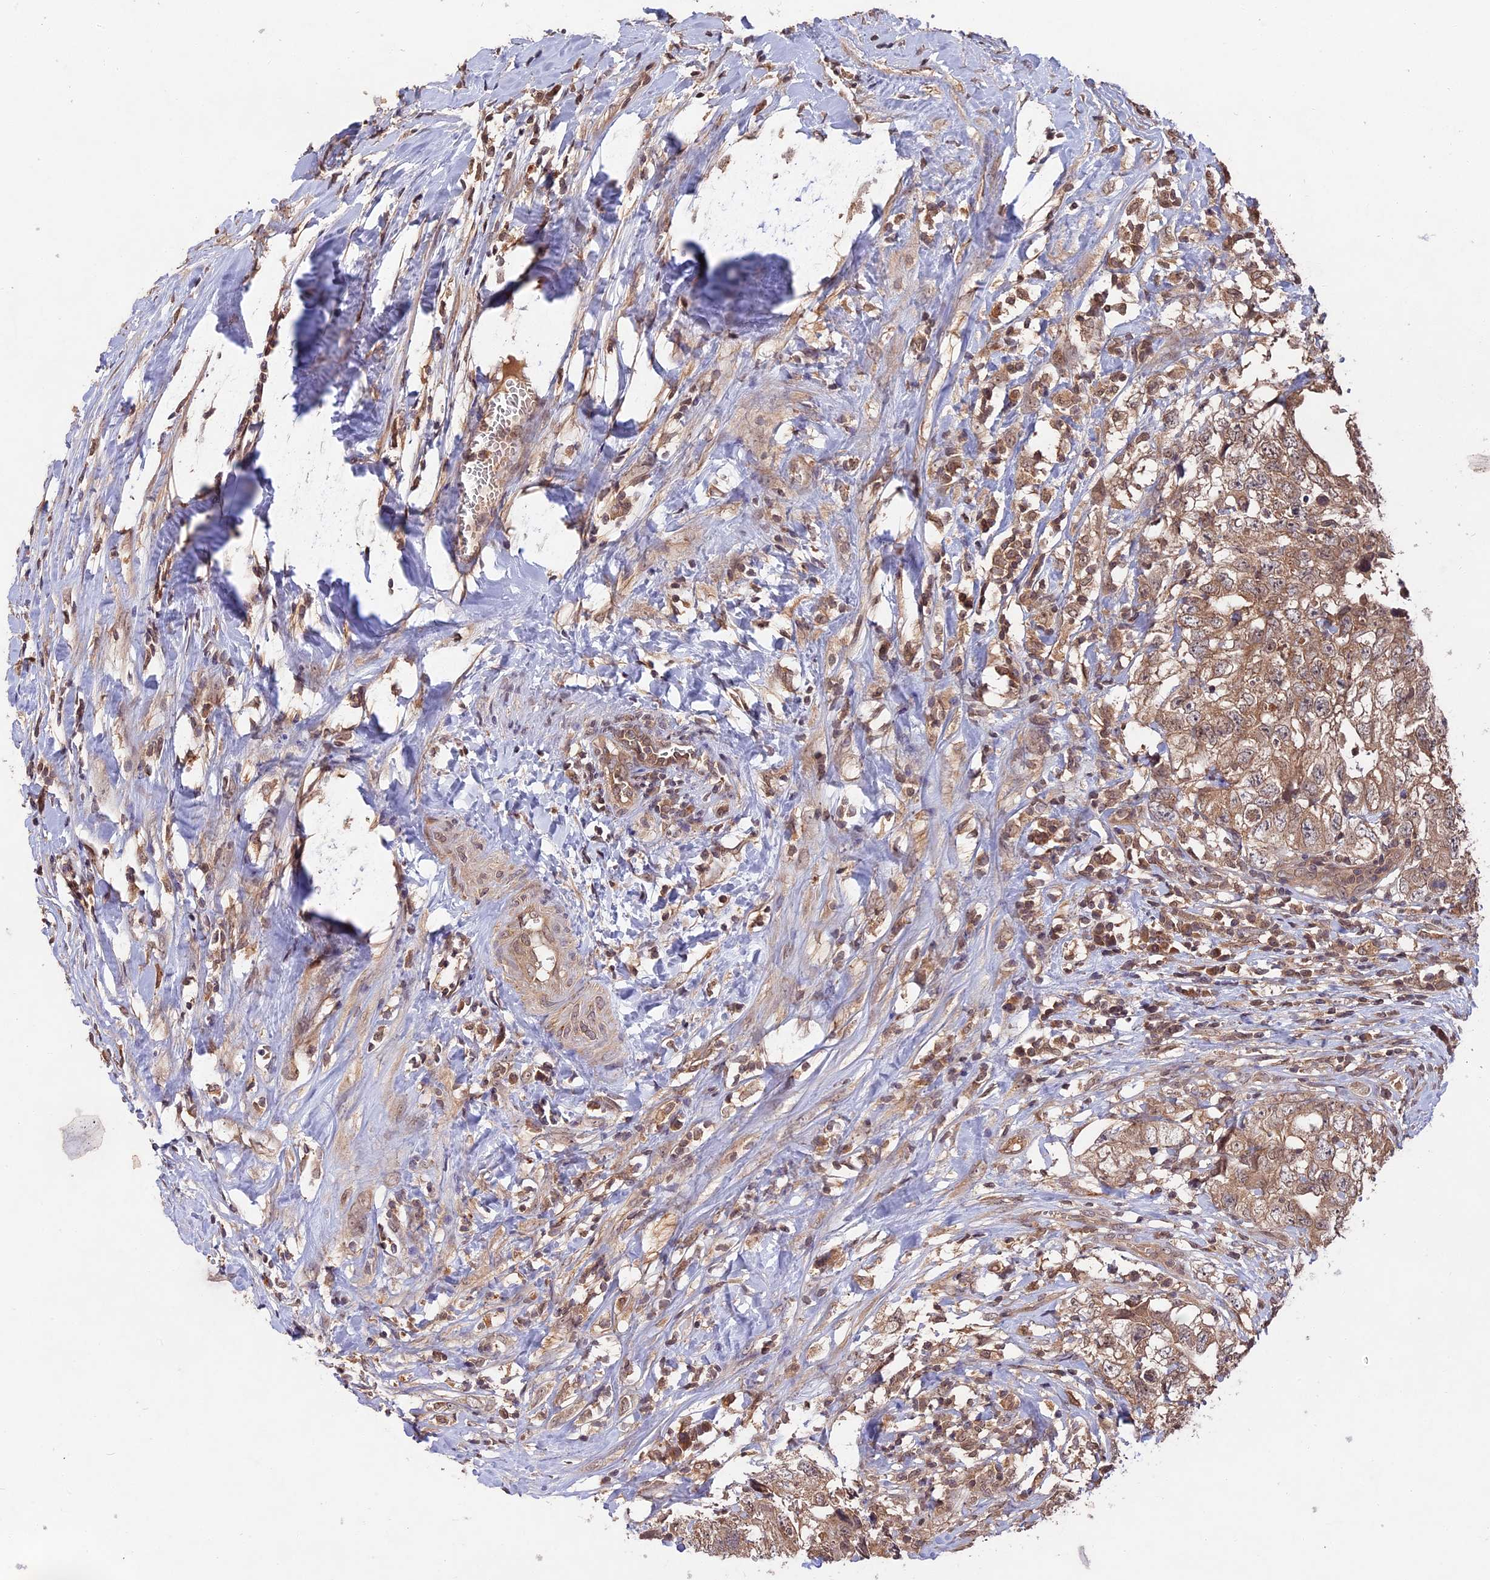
{"staining": {"intensity": "weak", "quantity": ">75%", "location": "cytoplasmic/membranous"}, "tissue": "testis cancer", "cell_type": "Tumor cells", "image_type": "cancer", "snomed": [{"axis": "morphology", "description": "Seminoma, NOS"}, {"axis": "morphology", "description": "Carcinoma, Embryonal, NOS"}, {"axis": "topography", "description": "Testis"}], "caption": "A high-resolution image shows IHC staining of testis cancer, which demonstrates weak cytoplasmic/membranous positivity in approximately >75% of tumor cells.", "gene": "CHAC1", "patient": {"sex": "male", "age": 29}}